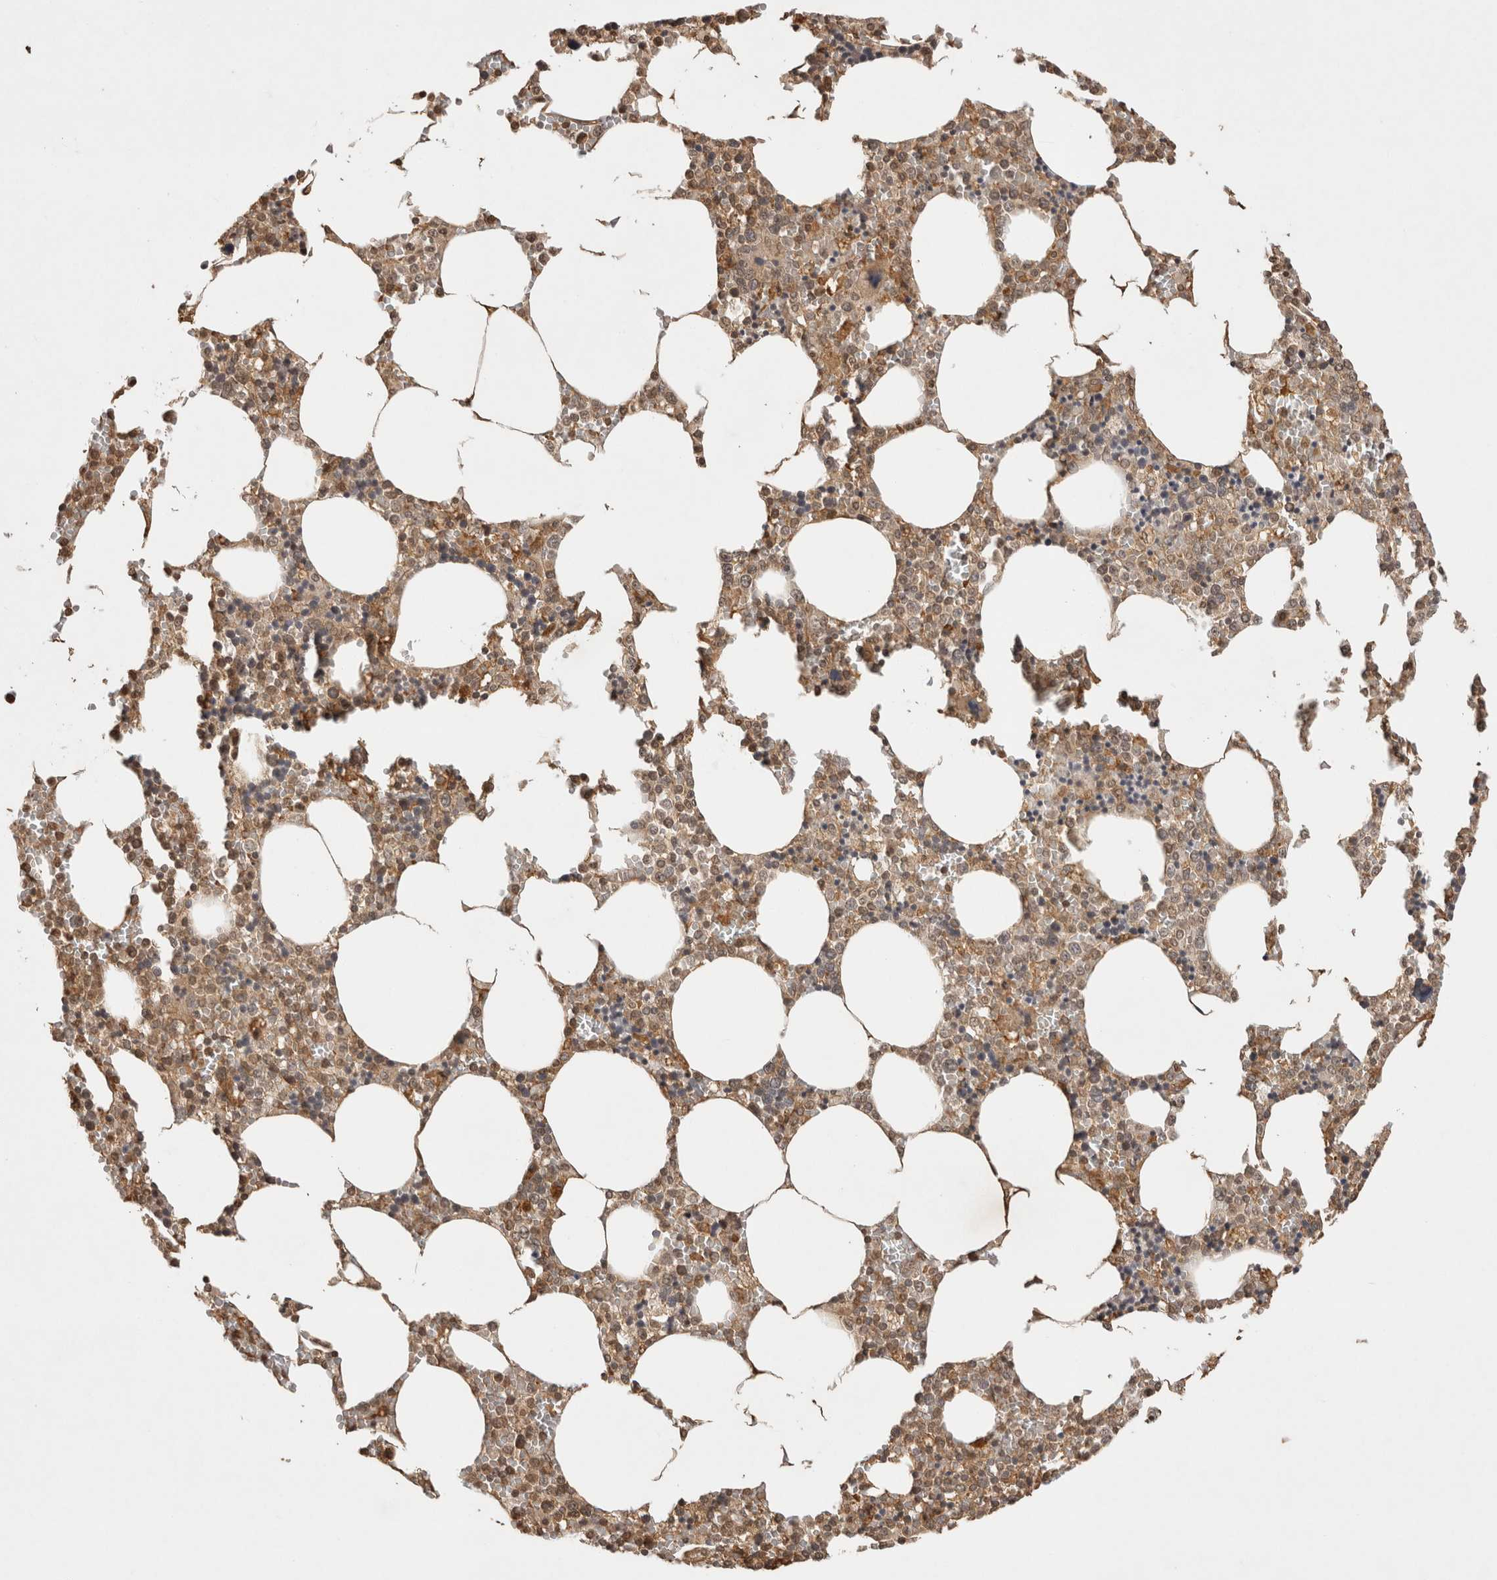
{"staining": {"intensity": "moderate", "quantity": "25%-75%", "location": "cytoplasmic/membranous"}, "tissue": "bone marrow", "cell_type": "Hematopoietic cells", "image_type": "normal", "snomed": [{"axis": "morphology", "description": "Normal tissue, NOS"}, {"axis": "topography", "description": "Bone marrow"}], "caption": "A brown stain labels moderate cytoplasmic/membranous staining of a protein in hematopoietic cells of benign bone marrow.", "gene": "PRMT3", "patient": {"sex": "male", "age": 70}}